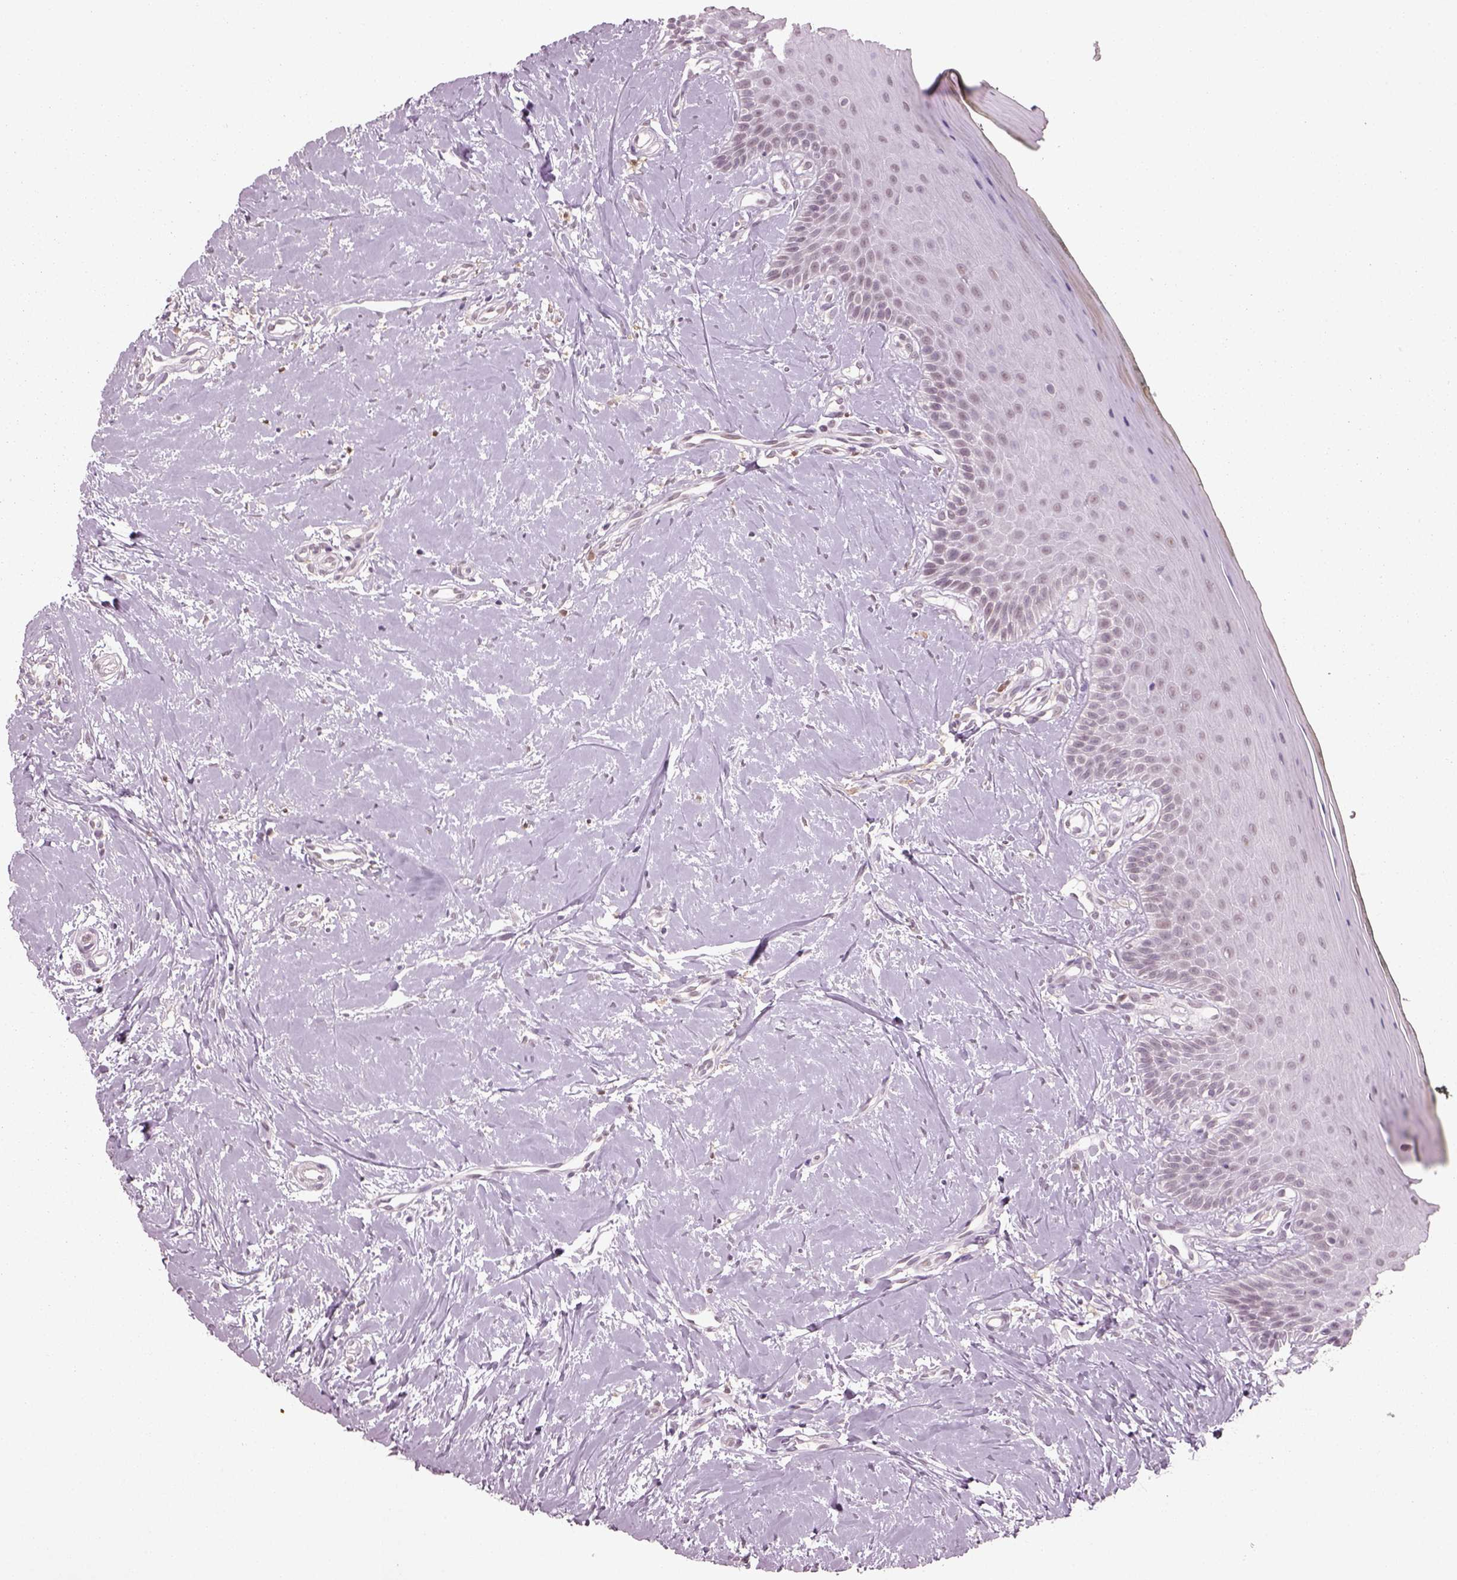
{"staining": {"intensity": "negative", "quantity": "none", "location": "none"}, "tissue": "oral mucosa", "cell_type": "Squamous epithelial cells", "image_type": "normal", "snomed": [{"axis": "morphology", "description": "Normal tissue, NOS"}, {"axis": "topography", "description": "Oral tissue"}], "caption": "The micrograph displays no staining of squamous epithelial cells in normal oral mucosa.", "gene": "NAT8B", "patient": {"sex": "female", "age": 43}}